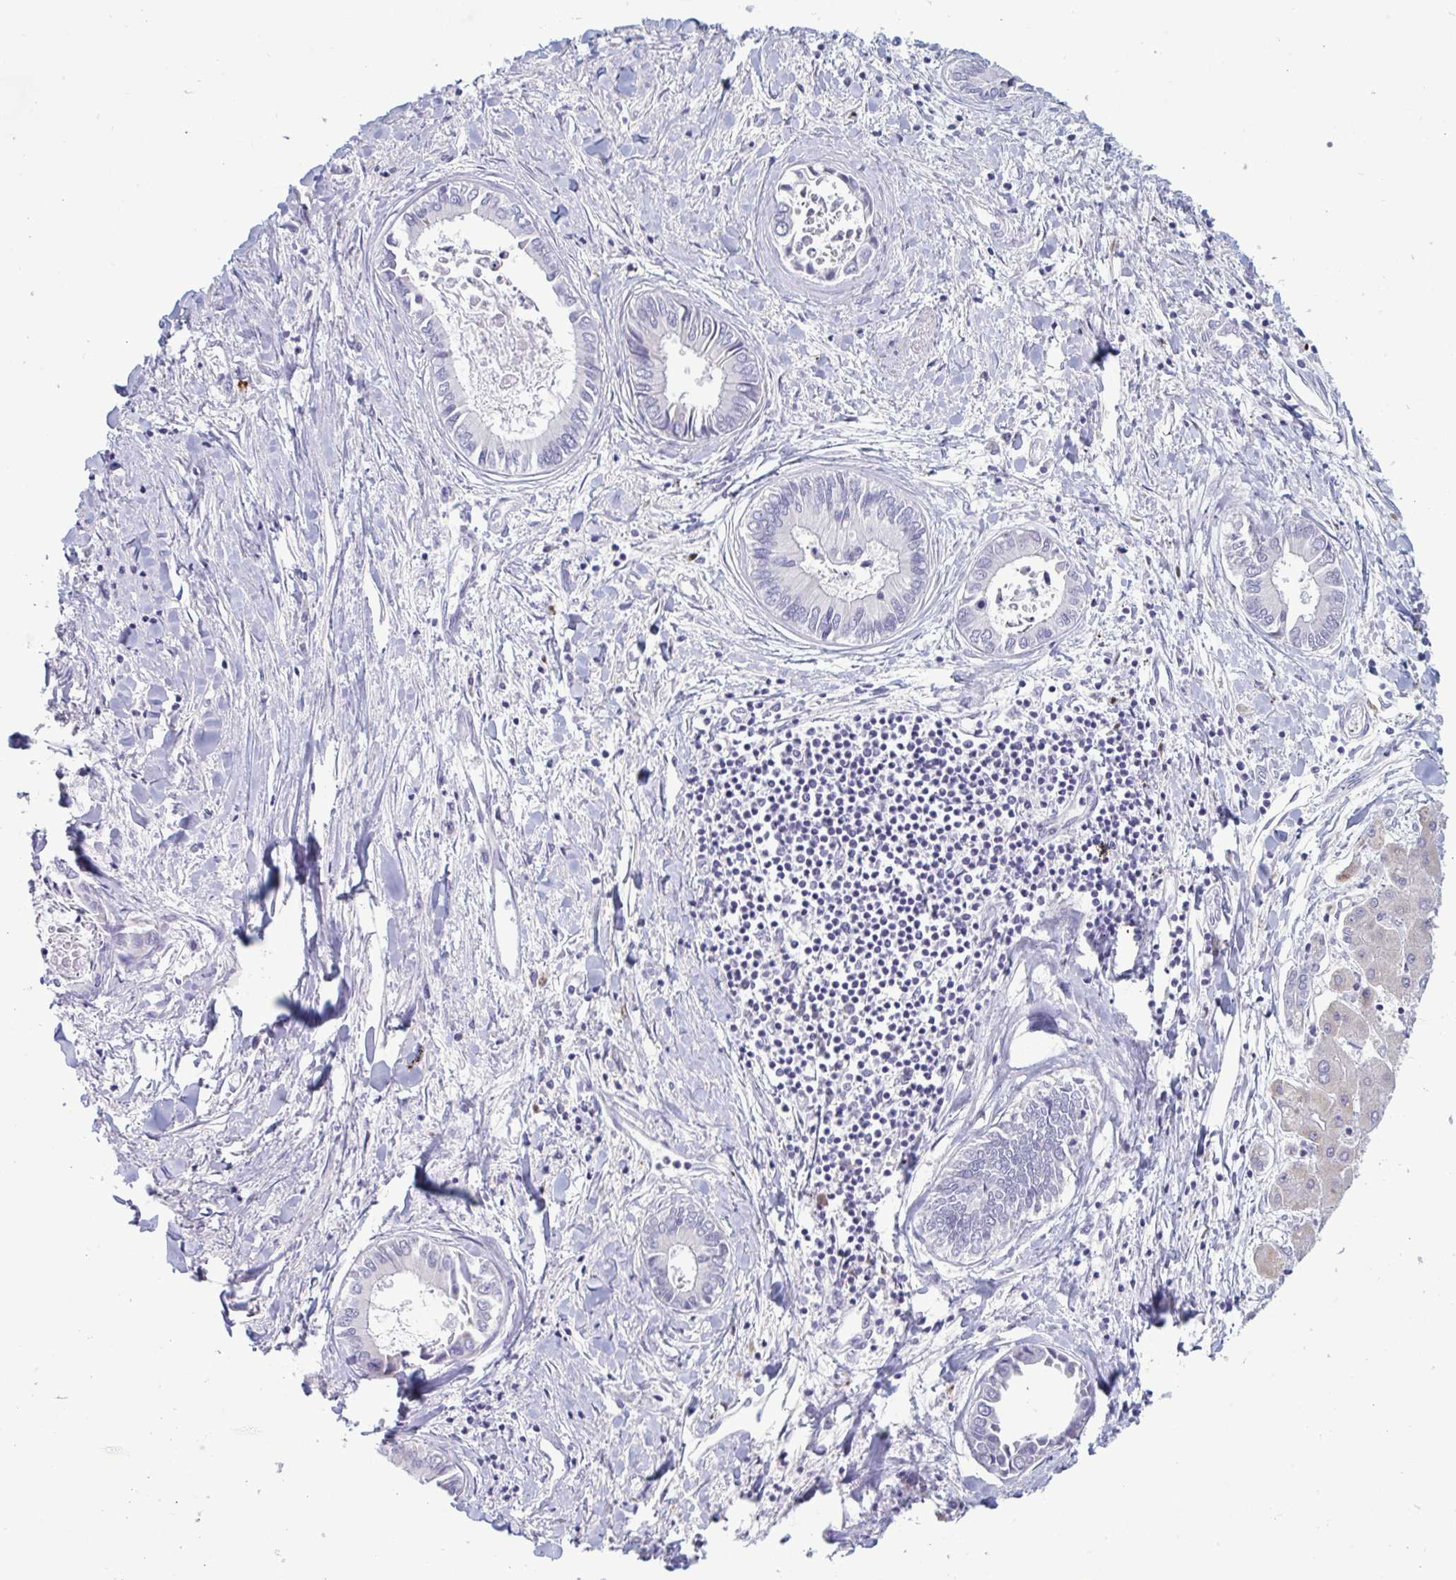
{"staining": {"intensity": "negative", "quantity": "none", "location": "none"}, "tissue": "liver cancer", "cell_type": "Tumor cells", "image_type": "cancer", "snomed": [{"axis": "morphology", "description": "Cholangiocarcinoma"}, {"axis": "topography", "description": "Liver"}], "caption": "Tumor cells show no significant staining in cholangiocarcinoma (liver).", "gene": "DOCK11", "patient": {"sex": "male", "age": 66}}